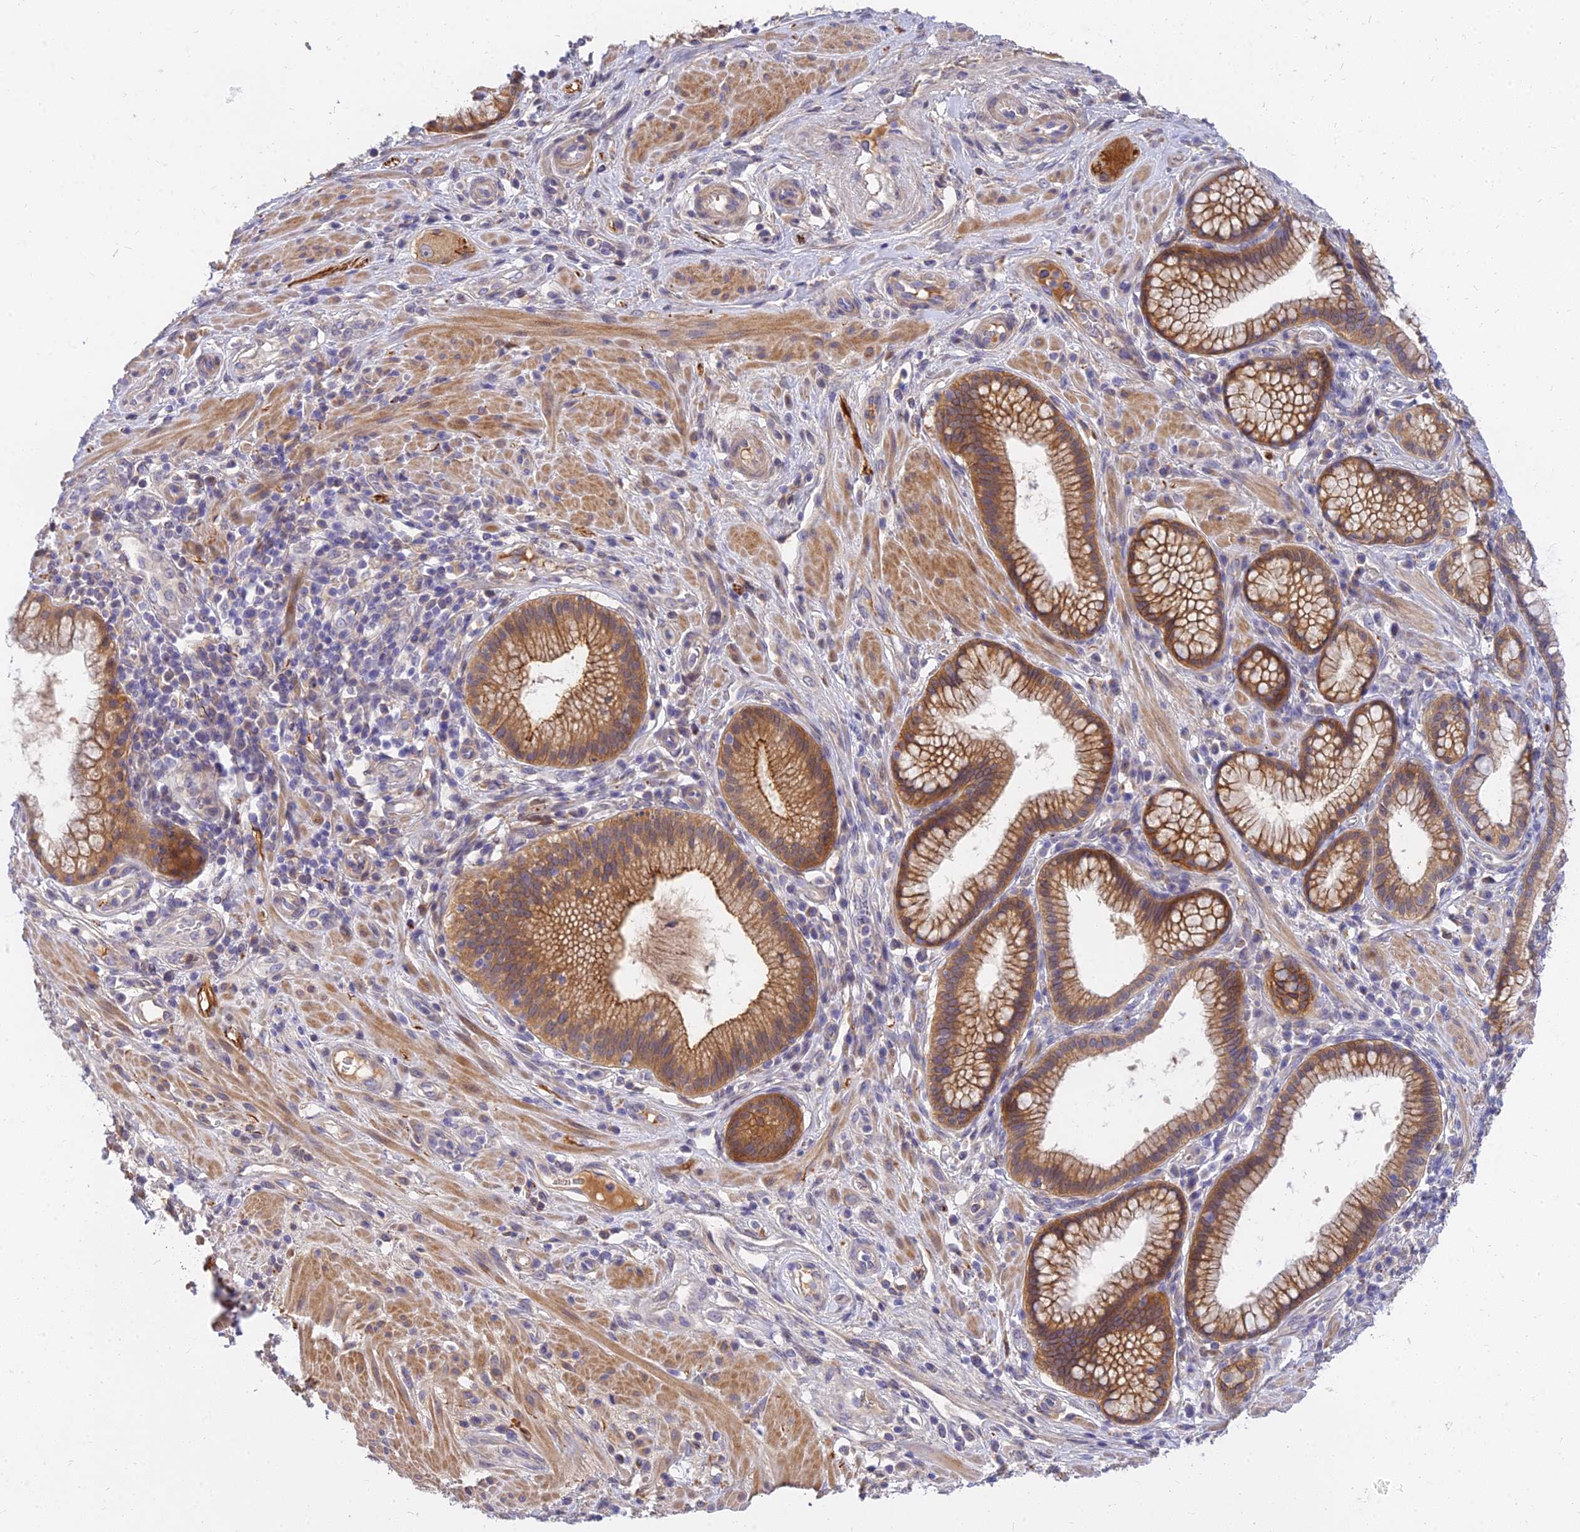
{"staining": {"intensity": "moderate", "quantity": ">75%", "location": "cytoplasmic/membranous"}, "tissue": "pancreatic cancer", "cell_type": "Tumor cells", "image_type": "cancer", "snomed": [{"axis": "morphology", "description": "Adenocarcinoma, NOS"}, {"axis": "topography", "description": "Pancreas"}], "caption": "This is an image of IHC staining of pancreatic cancer, which shows moderate staining in the cytoplasmic/membranous of tumor cells.", "gene": "ANKS4B", "patient": {"sex": "male", "age": 72}}